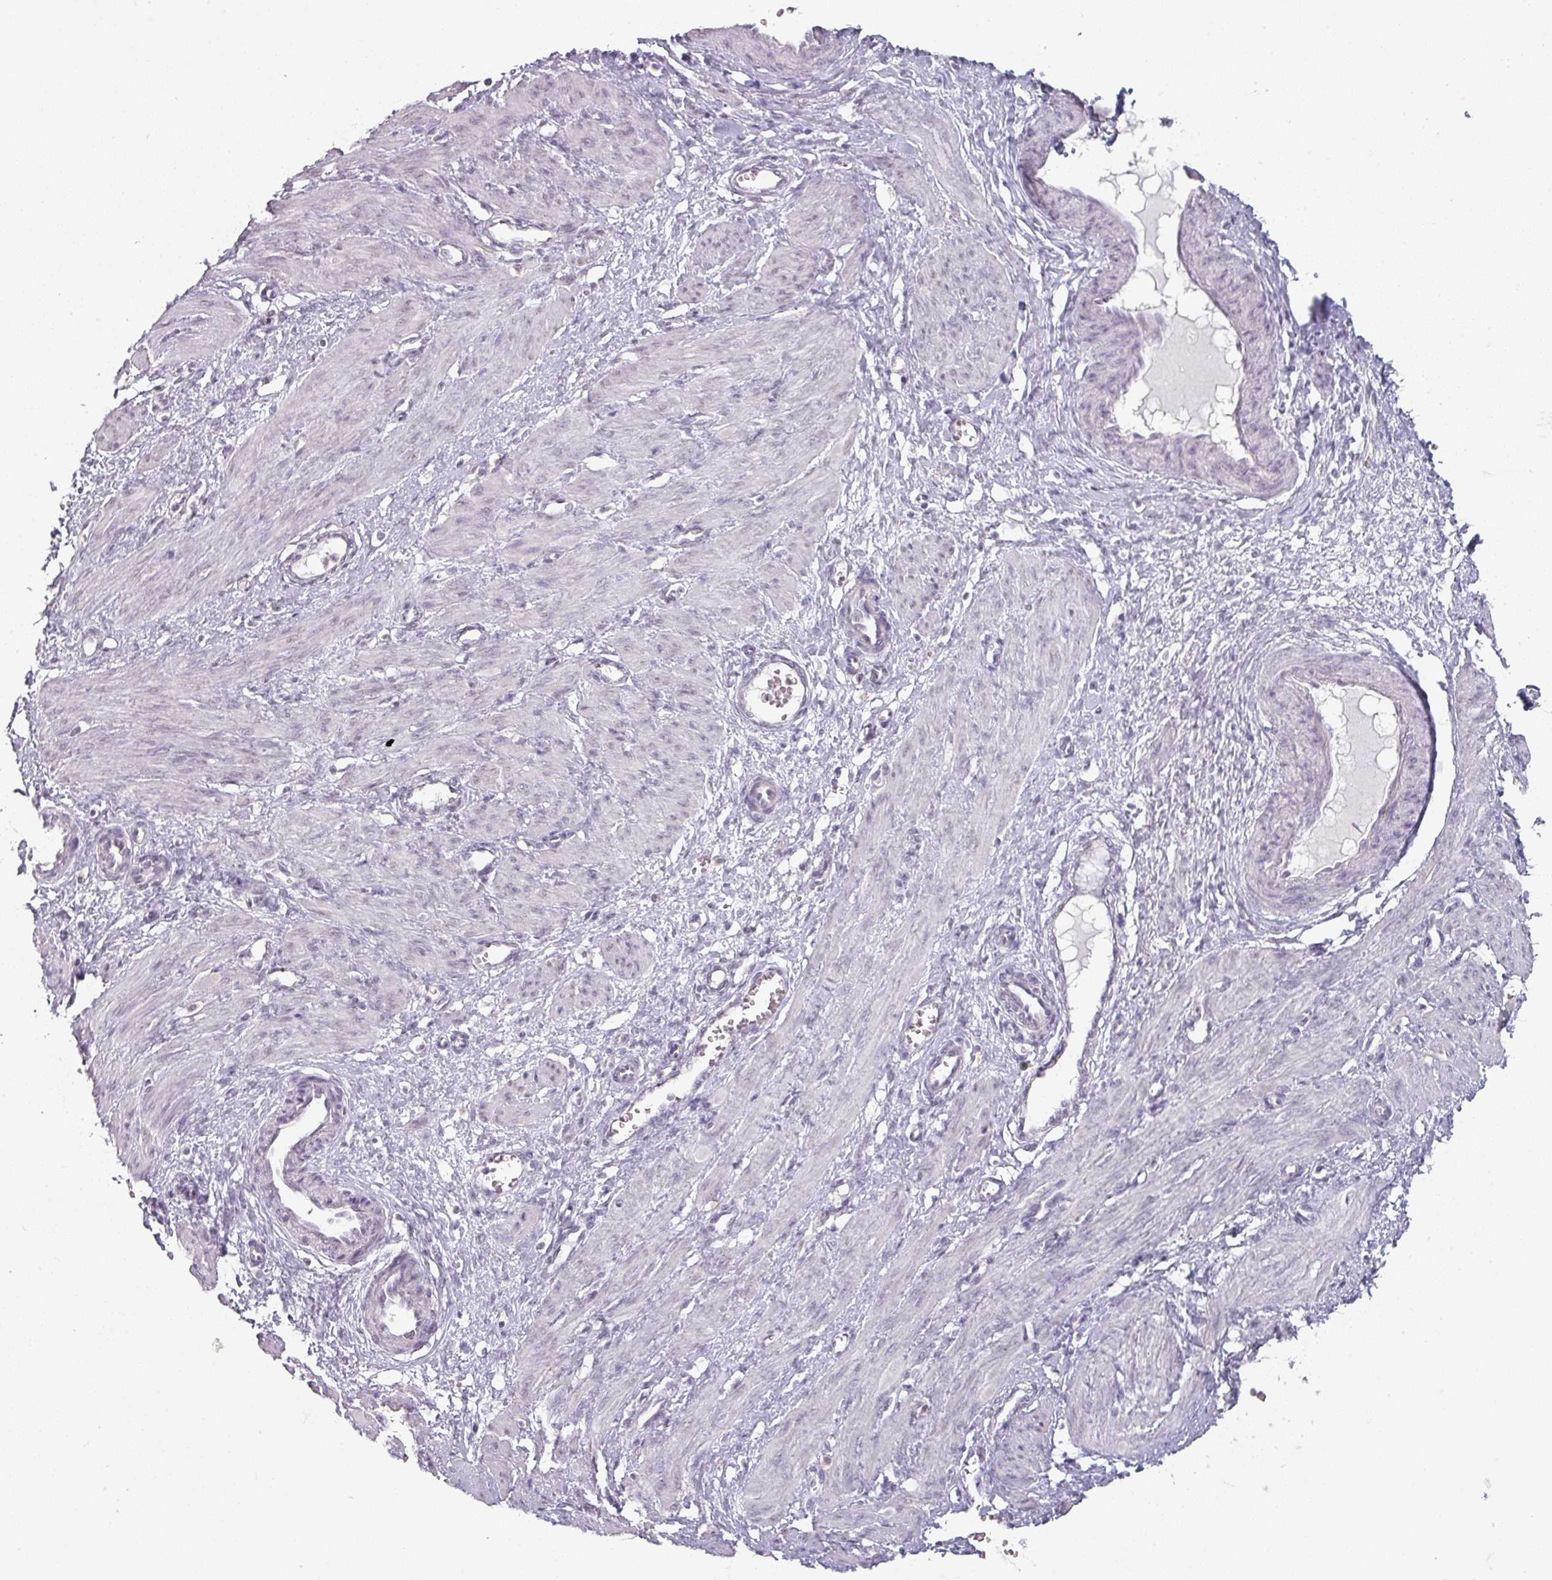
{"staining": {"intensity": "weak", "quantity": "<25%", "location": "nuclear"}, "tissue": "smooth muscle", "cell_type": "Smooth muscle cells", "image_type": "normal", "snomed": [{"axis": "morphology", "description": "Normal tissue, NOS"}, {"axis": "topography", "description": "Endometrium"}], "caption": "A high-resolution photomicrograph shows immunohistochemistry (IHC) staining of unremarkable smooth muscle, which displays no significant staining in smooth muscle cells. (DAB immunohistochemistry (IHC), high magnification).", "gene": "SPRR1A", "patient": {"sex": "female", "age": 33}}